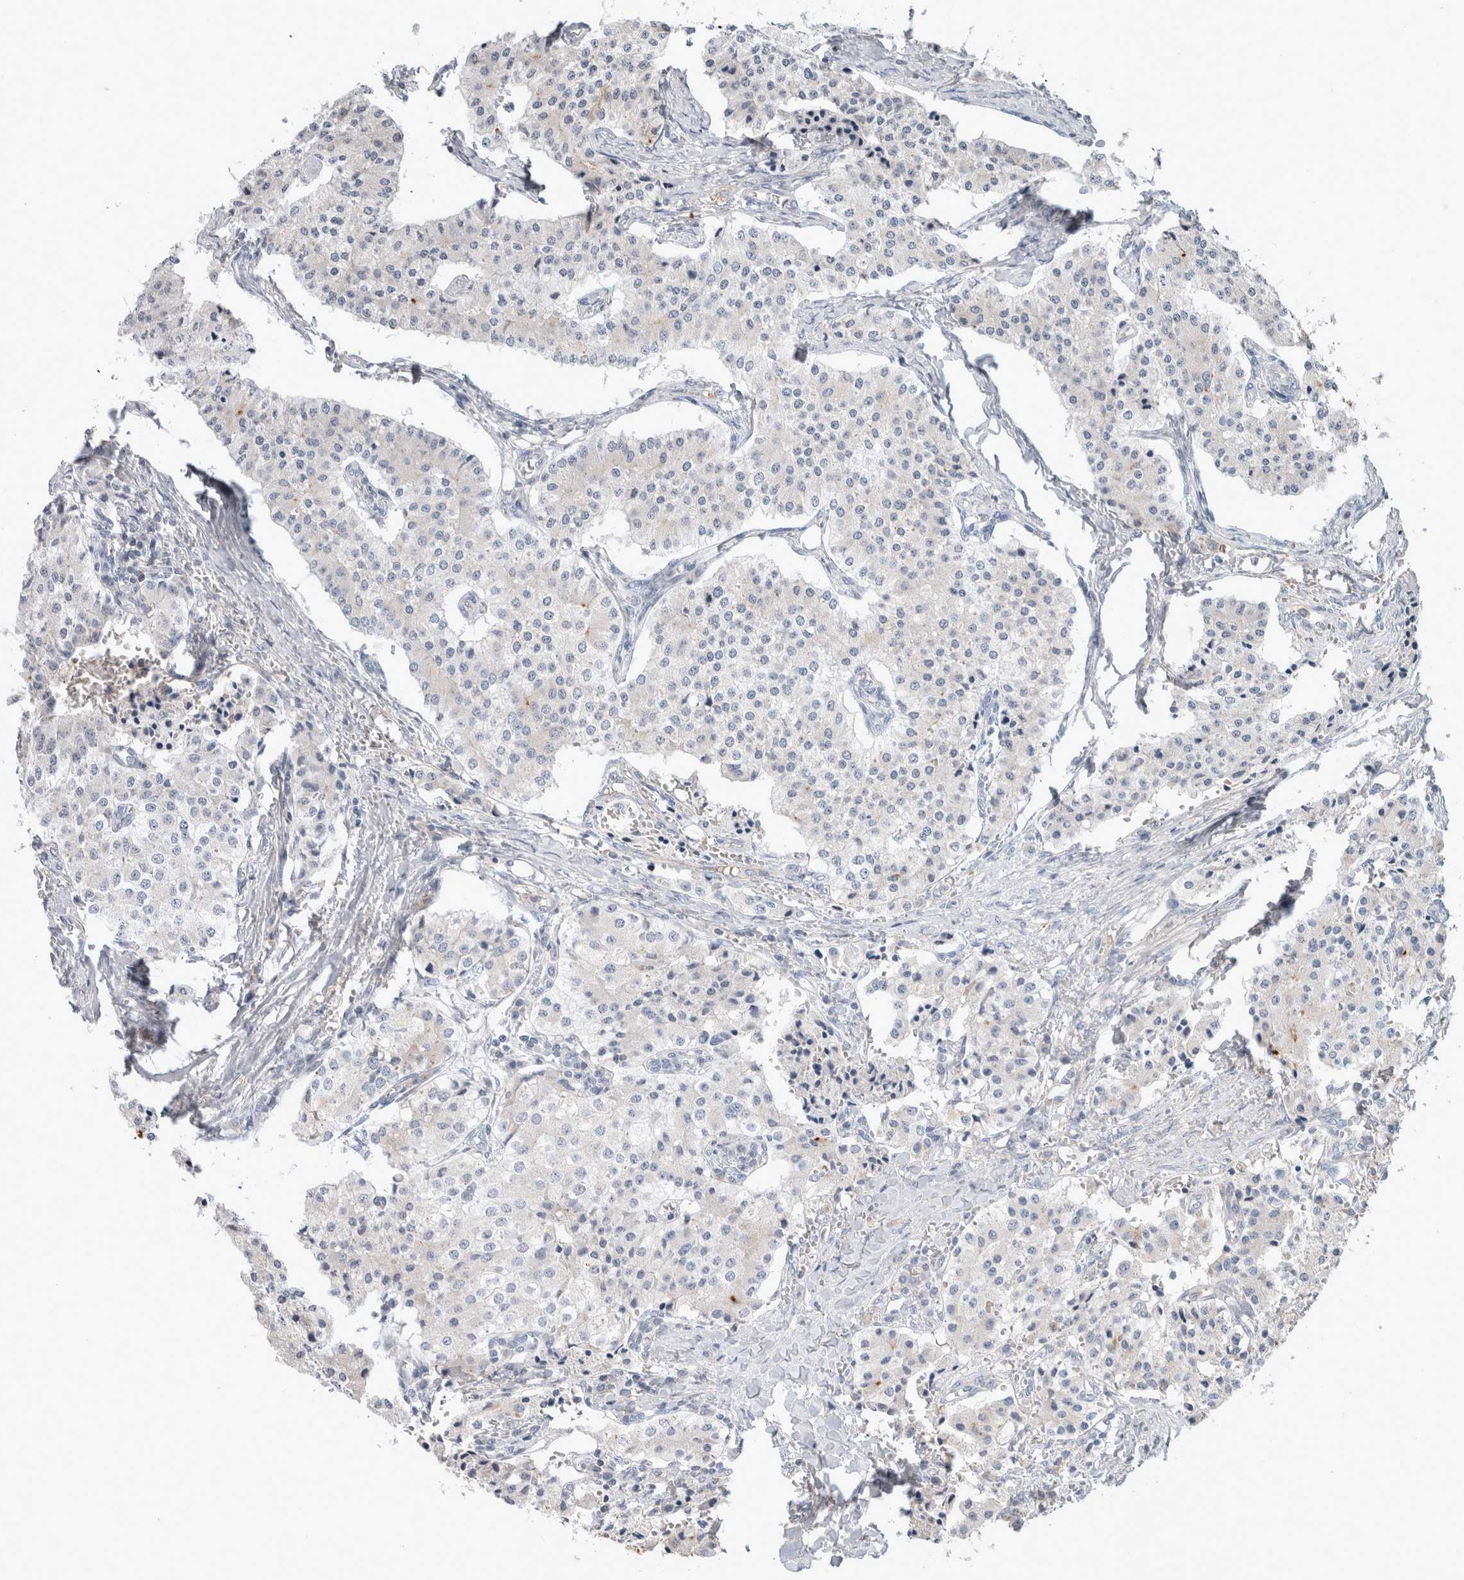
{"staining": {"intensity": "negative", "quantity": "none", "location": "none"}, "tissue": "carcinoid", "cell_type": "Tumor cells", "image_type": "cancer", "snomed": [{"axis": "morphology", "description": "Carcinoid, malignant, NOS"}, {"axis": "topography", "description": "Colon"}], "caption": "Immunohistochemical staining of human carcinoid demonstrates no significant staining in tumor cells. (DAB (3,3'-diaminobenzidine) IHC visualized using brightfield microscopy, high magnification).", "gene": "CD55", "patient": {"sex": "female", "age": 52}}